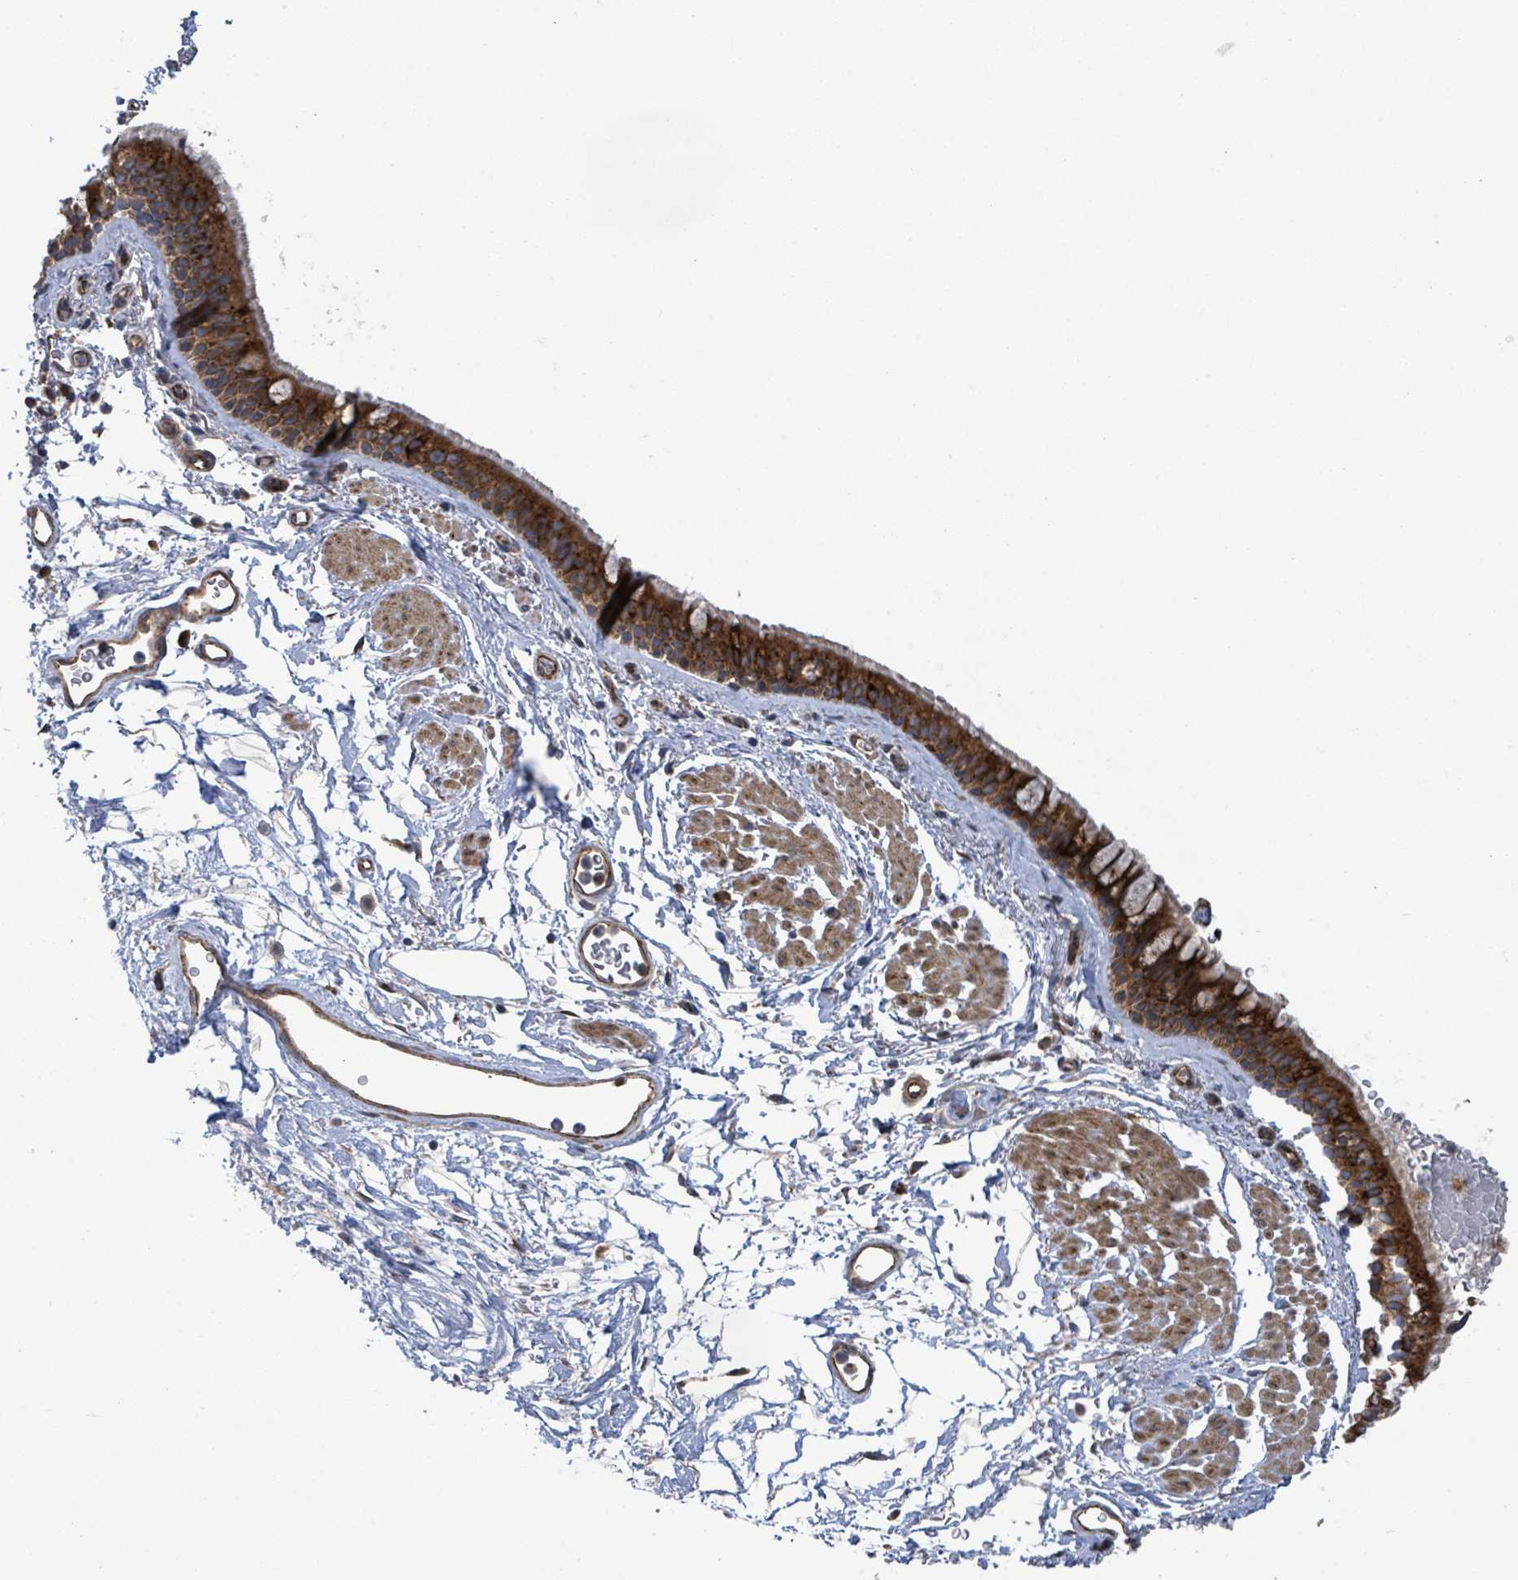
{"staining": {"intensity": "strong", "quantity": ">75%", "location": "cytoplasmic/membranous"}, "tissue": "bronchus", "cell_type": "Respiratory epithelial cells", "image_type": "normal", "snomed": [{"axis": "morphology", "description": "Normal tissue, NOS"}, {"axis": "topography", "description": "Lymph node"}, {"axis": "topography", "description": "Cartilage tissue"}, {"axis": "topography", "description": "Bronchus"}], "caption": "IHC photomicrograph of benign human bronchus stained for a protein (brown), which exhibits high levels of strong cytoplasmic/membranous positivity in approximately >75% of respiratory epithelial cells.", "gene": "NOMO1", "patient": {"sex": "female", "age": 70}}